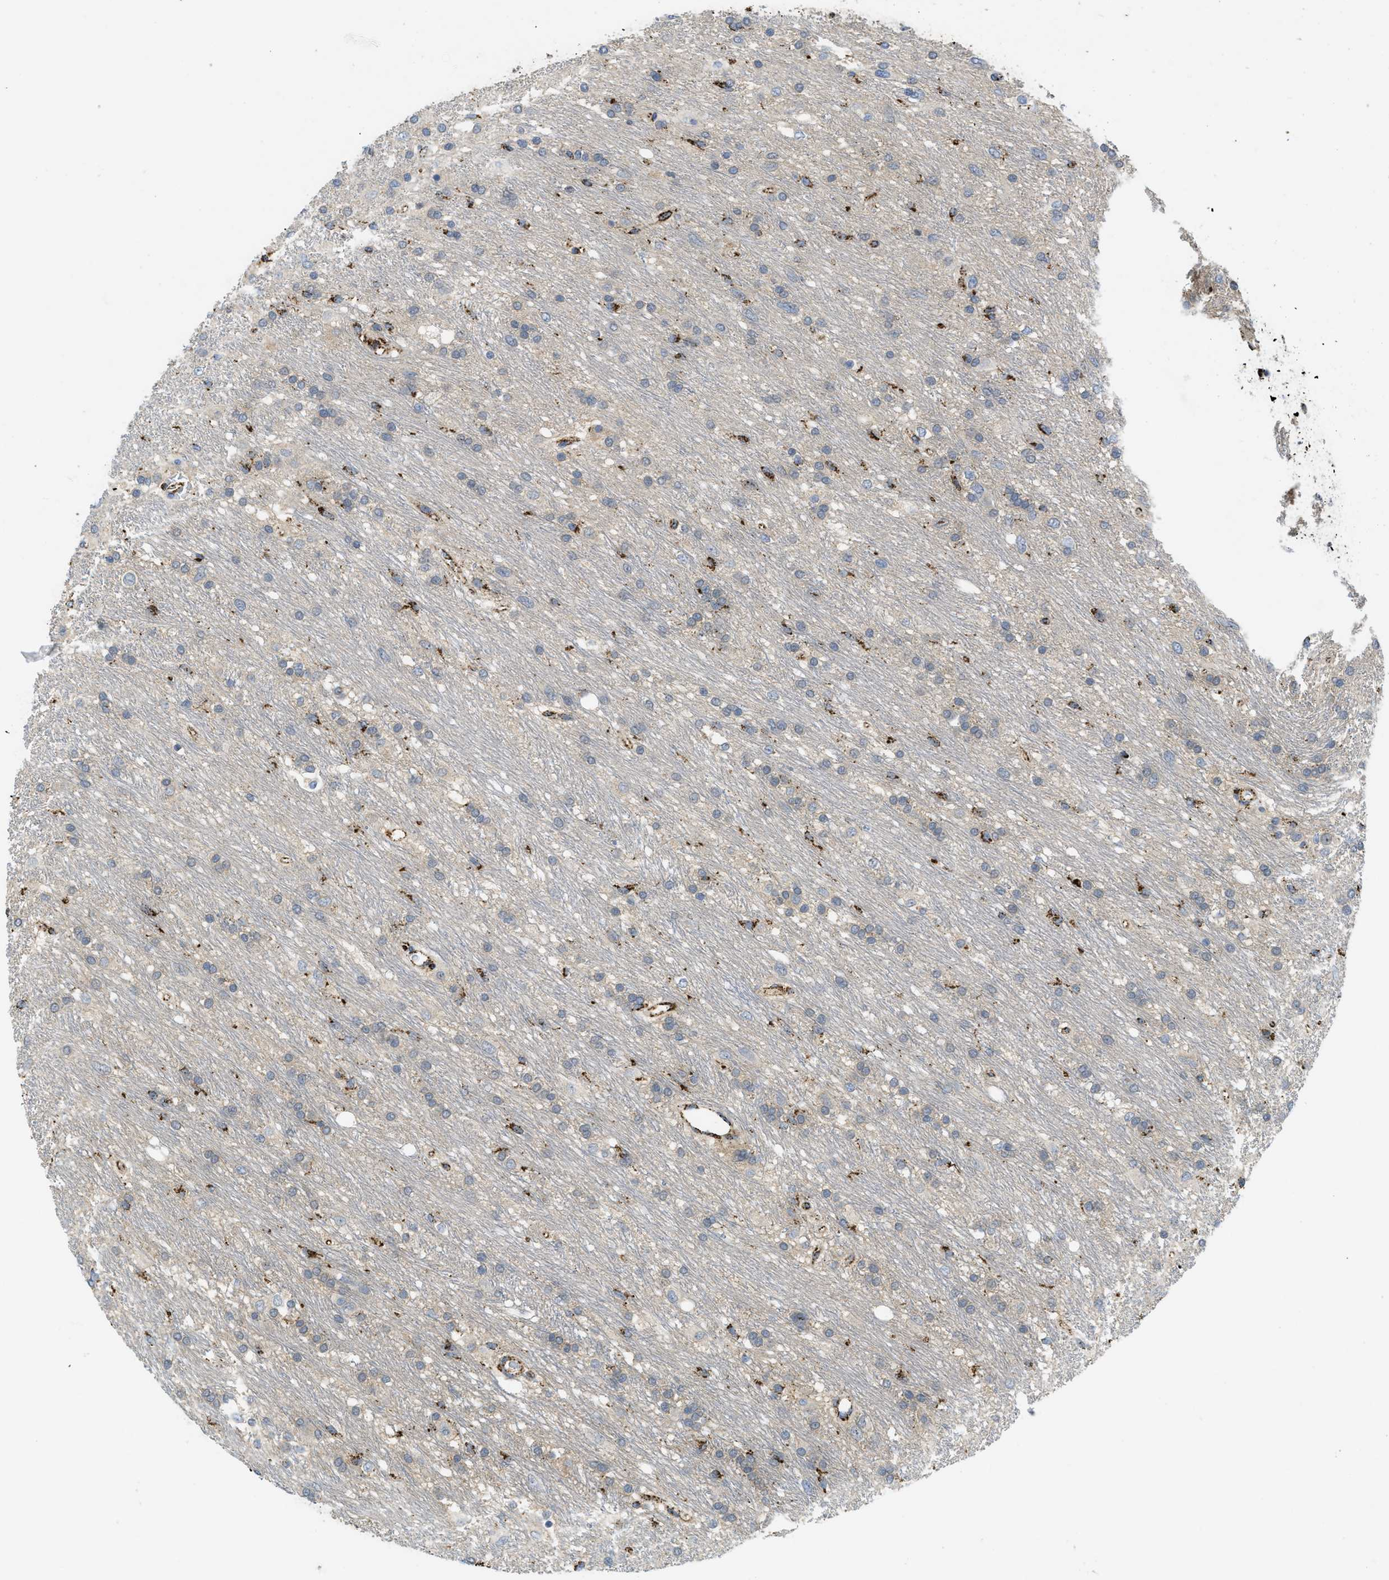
{"staining": {"intensity": "negative", "quantity": "none", "location": "none"}, "tissue": "glioma", "cell_type": "Tumor cells", "image_type": "cancer", "snomed": [{"axis": "morphology", "description": "Glioma, malignant, Low grade"}, {"axis": "topography", "description": "Brain"}], "caption": "IHC photomicrograph of neoplastic tissue: human glioma stained with DAB reveals no significant protein expression in tumor cells. (Immunohistochemistry, brightfield microscopy, high magnification).", "gene": "SQOR", "patient": {"sex": "male", "age": 77}}